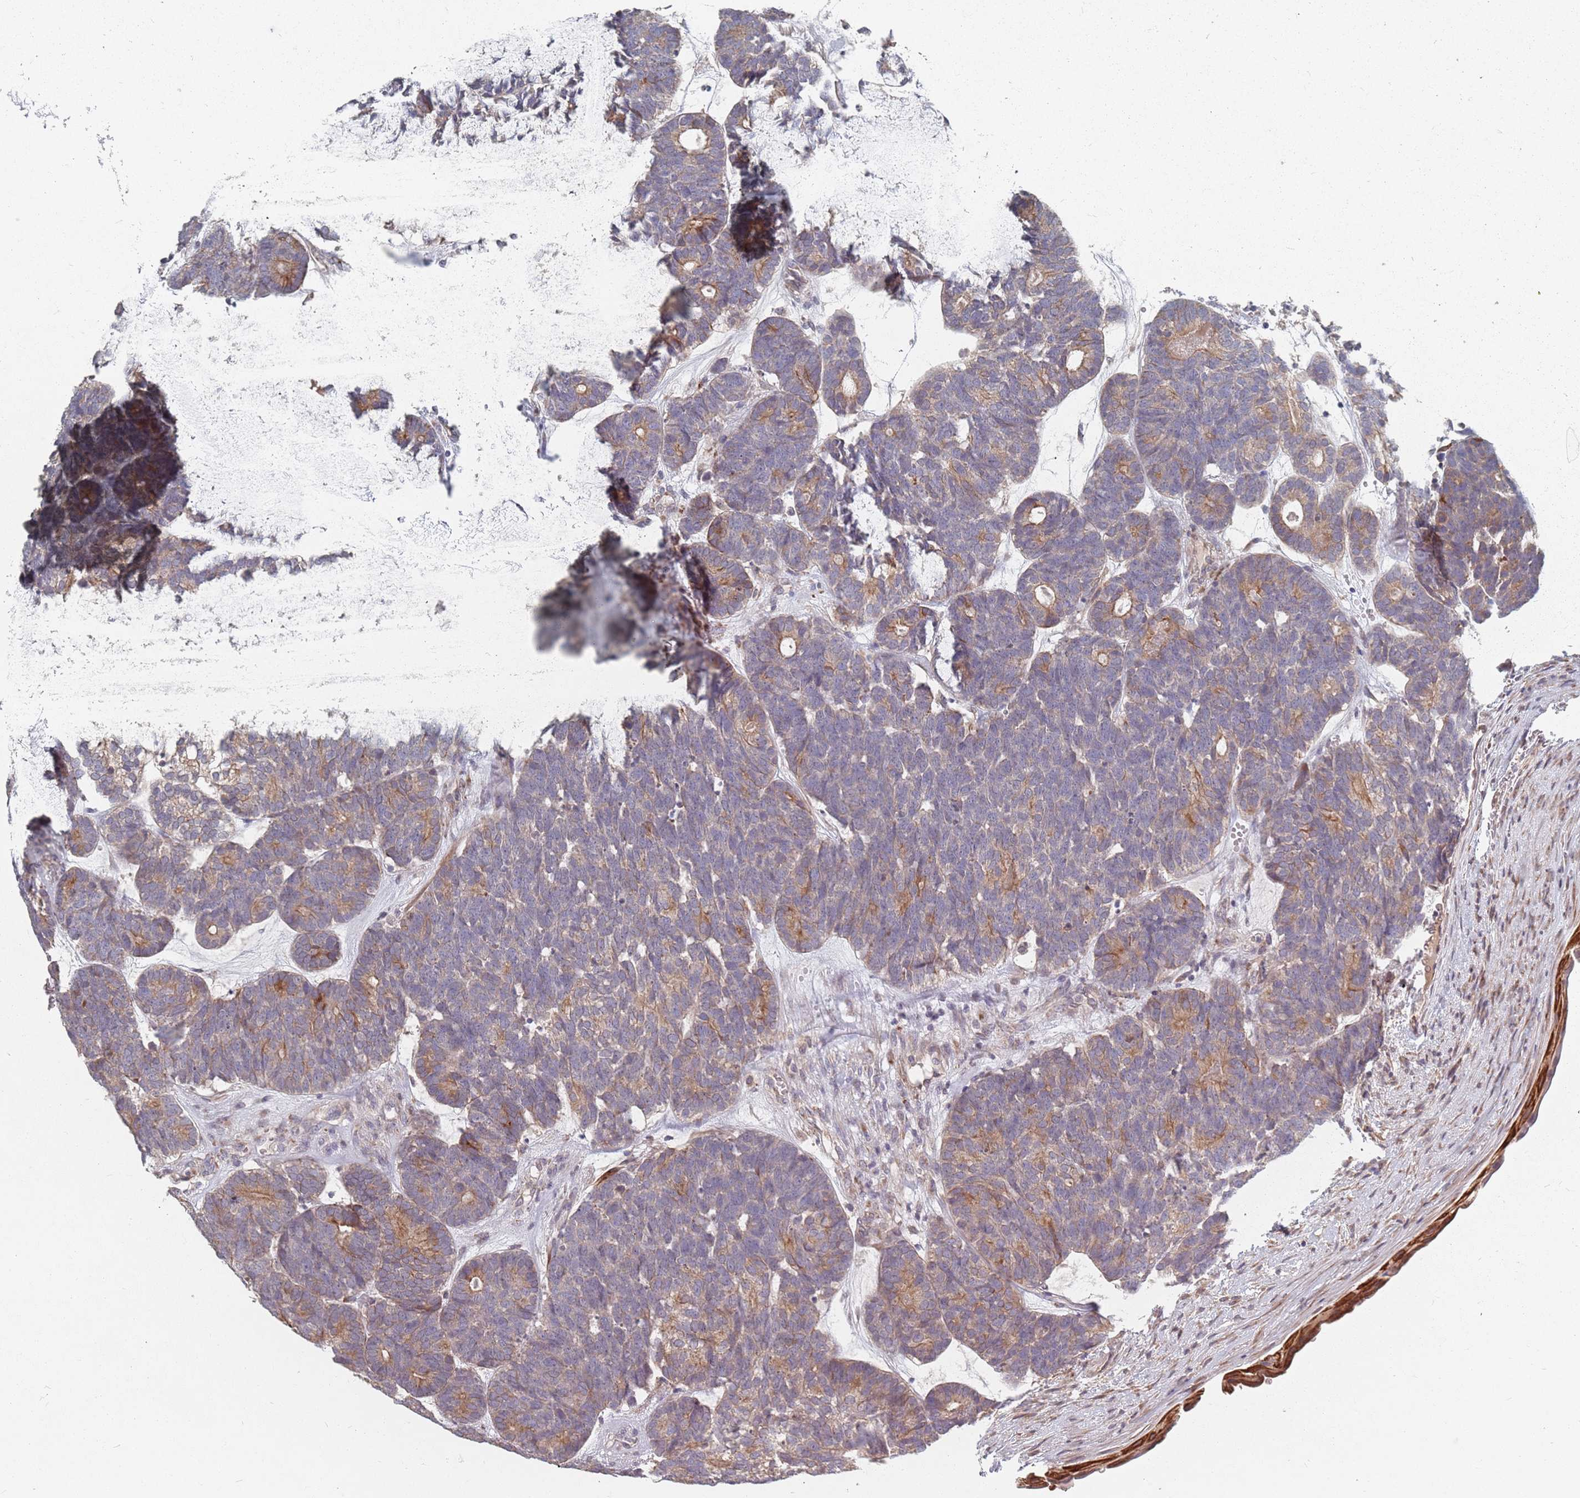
{"staining": {"intensity": "moderate", "quantity": "<25%", "location": "cytoplasmic/membranous"}, "tissue": "head and neck cancer", "cell_type": "Tumor cells", "image_type": "cancer", "snomed": [{"axis": "morphology", "description": "Adenocarcinoma, NOS"}, {"axis": "topography", "description": "Head-Neck"}], "caption": "This is a histology image of immunohistochemistry staining of head and neck cancer, which shows moderate expression in the cytoplasmic/membranous of tumor cells.", "gene": "ADAL", "patient": {"sex": "female", "age": 81}}